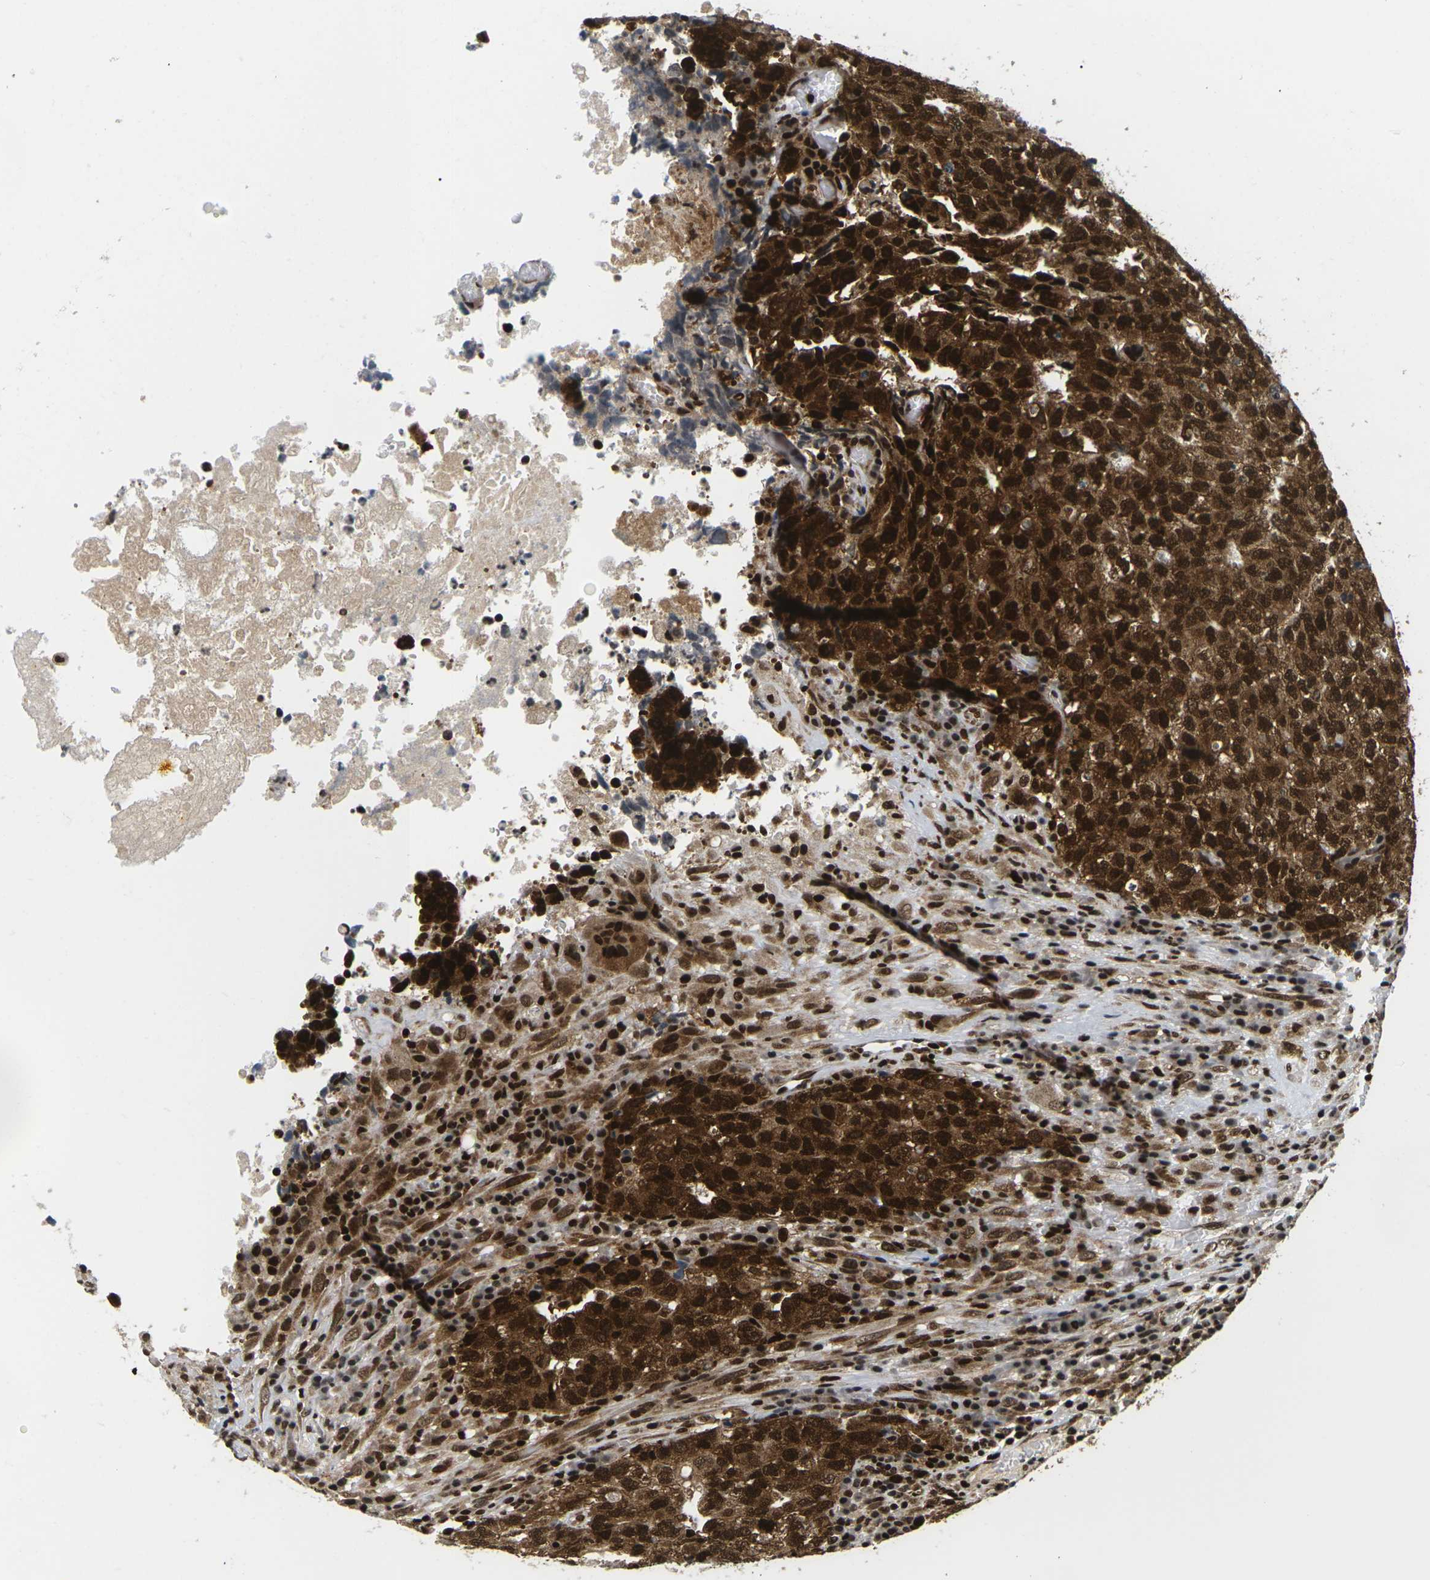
{"staining": {"intensity": "strong", "quantity": ">75%", "location": "cytoplasmic/membranous,nuclear"}, "tissue": "testis cancer", "cell_type": "Tumor cells", "image_type": "cancer", "snomed": [{"axis": "morphology", "description": "Necrosis, NOS"}, {"axis": "morphology", "description": "Carcinoma, Embryonal, NOS"}, {"axis": "topography", "description": "Testis"}], "caption": "Approximately >75% of tumor cells in human testis cancer demonstrate strong cytoplasmic/membranous and nuclear protein staining as visualized by brown immunohistochemical staining.", "gene": "CELF1", "patient": {"sex": "male", "age": 19}}